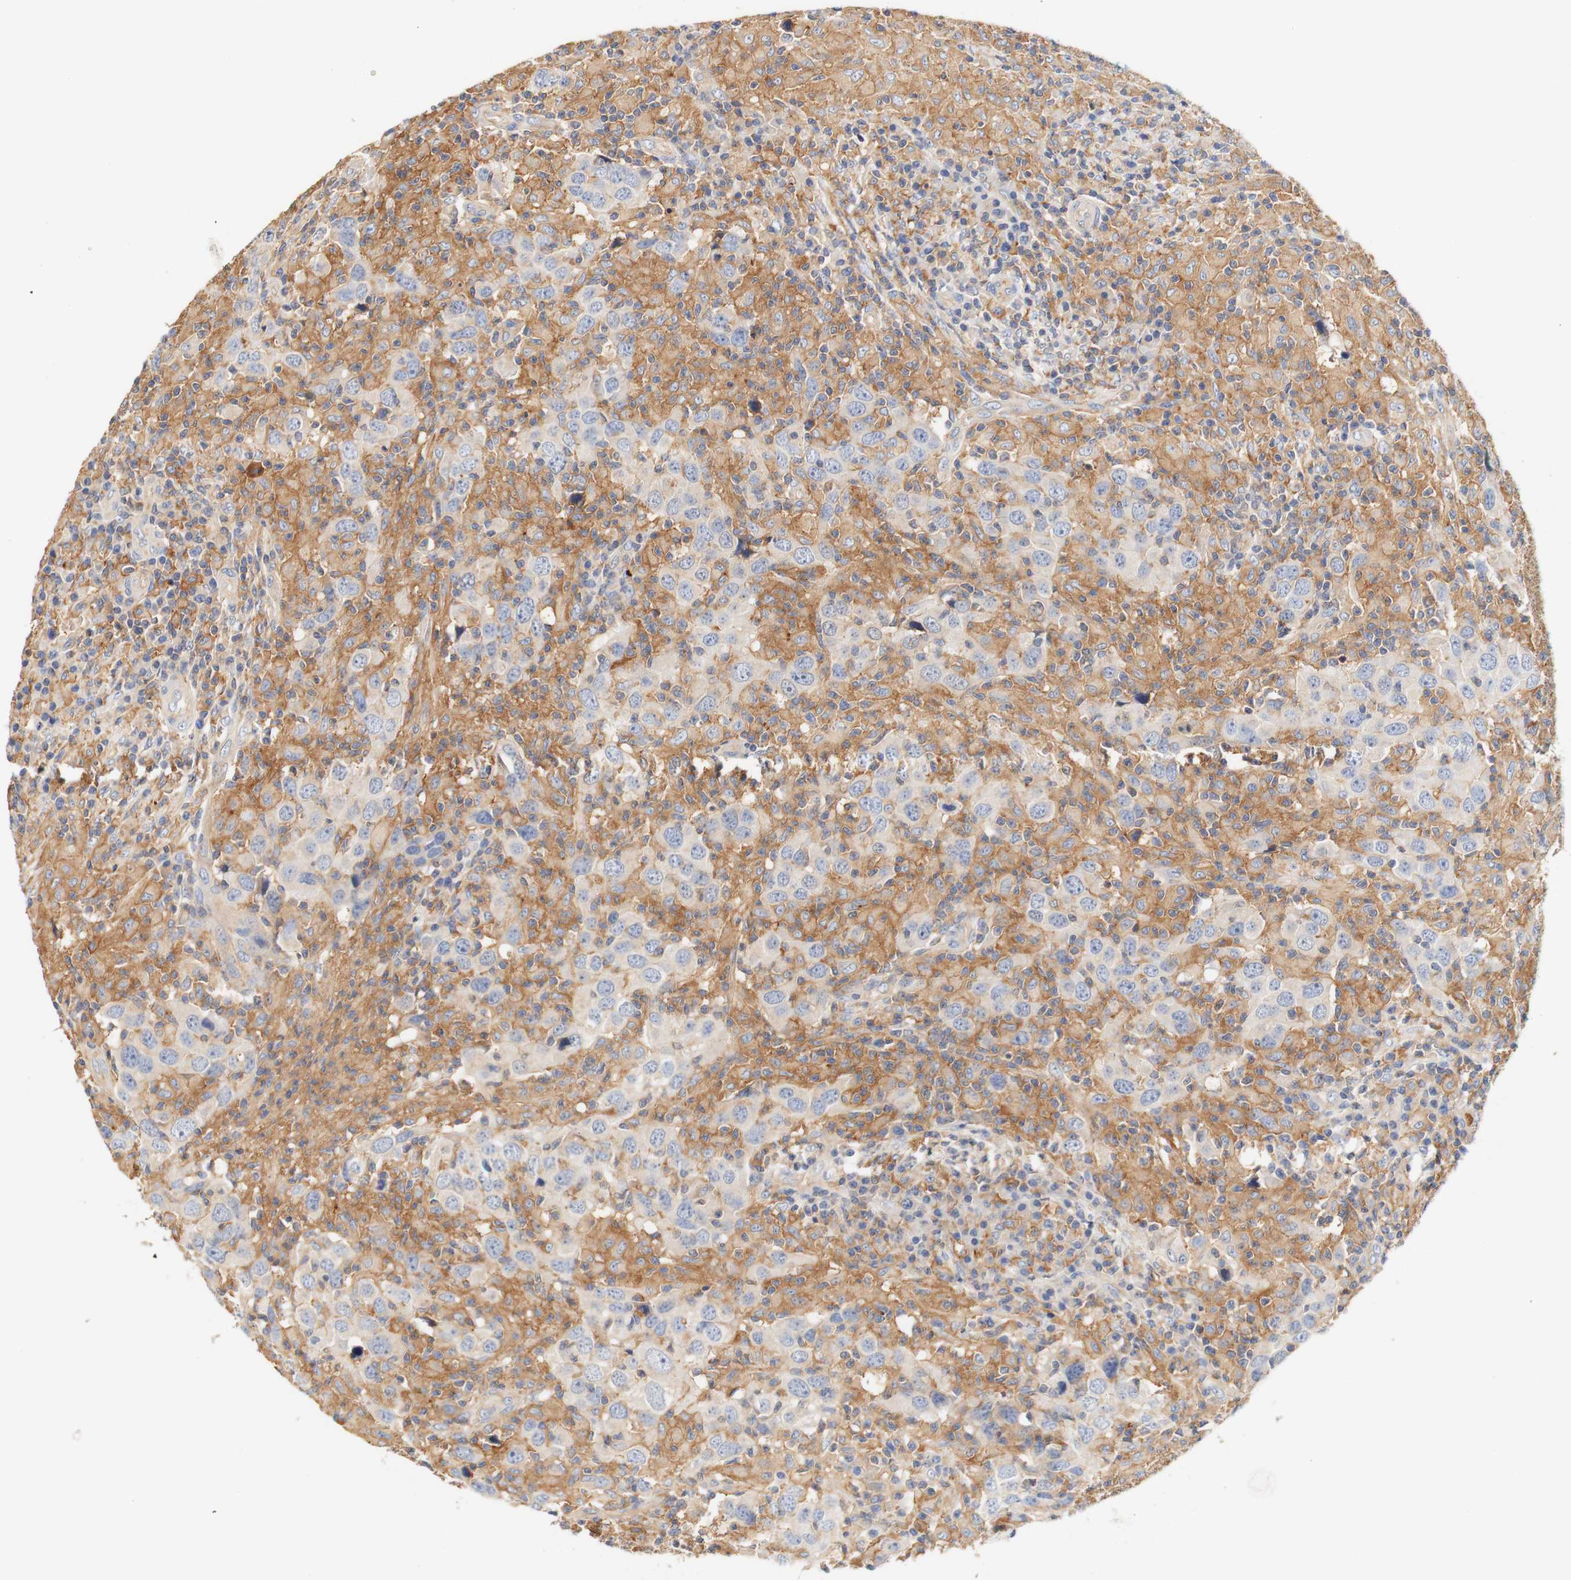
{"staining": {"intensity": "negative", "quantity": "none", "location": "none"}, "tissue": "head and neck cancer", "cell_type": "Tumor cells", "image_type": "cancer", "snomed": [{"axis": "morphology", "description": "Adenocarcinoma, NOS"}, {"axis": "topography", "description": "Salivary gland"}, {"axis": "topography", "description": "Head-Neck"}], "caption": "This is an immunohistochemistry (IHC) micrograph of adenocarcinoma (head and neck). There is no staining in tumor cells.", "gene": "PCDH7", "patient": {"sex": "female", "age": 65}}